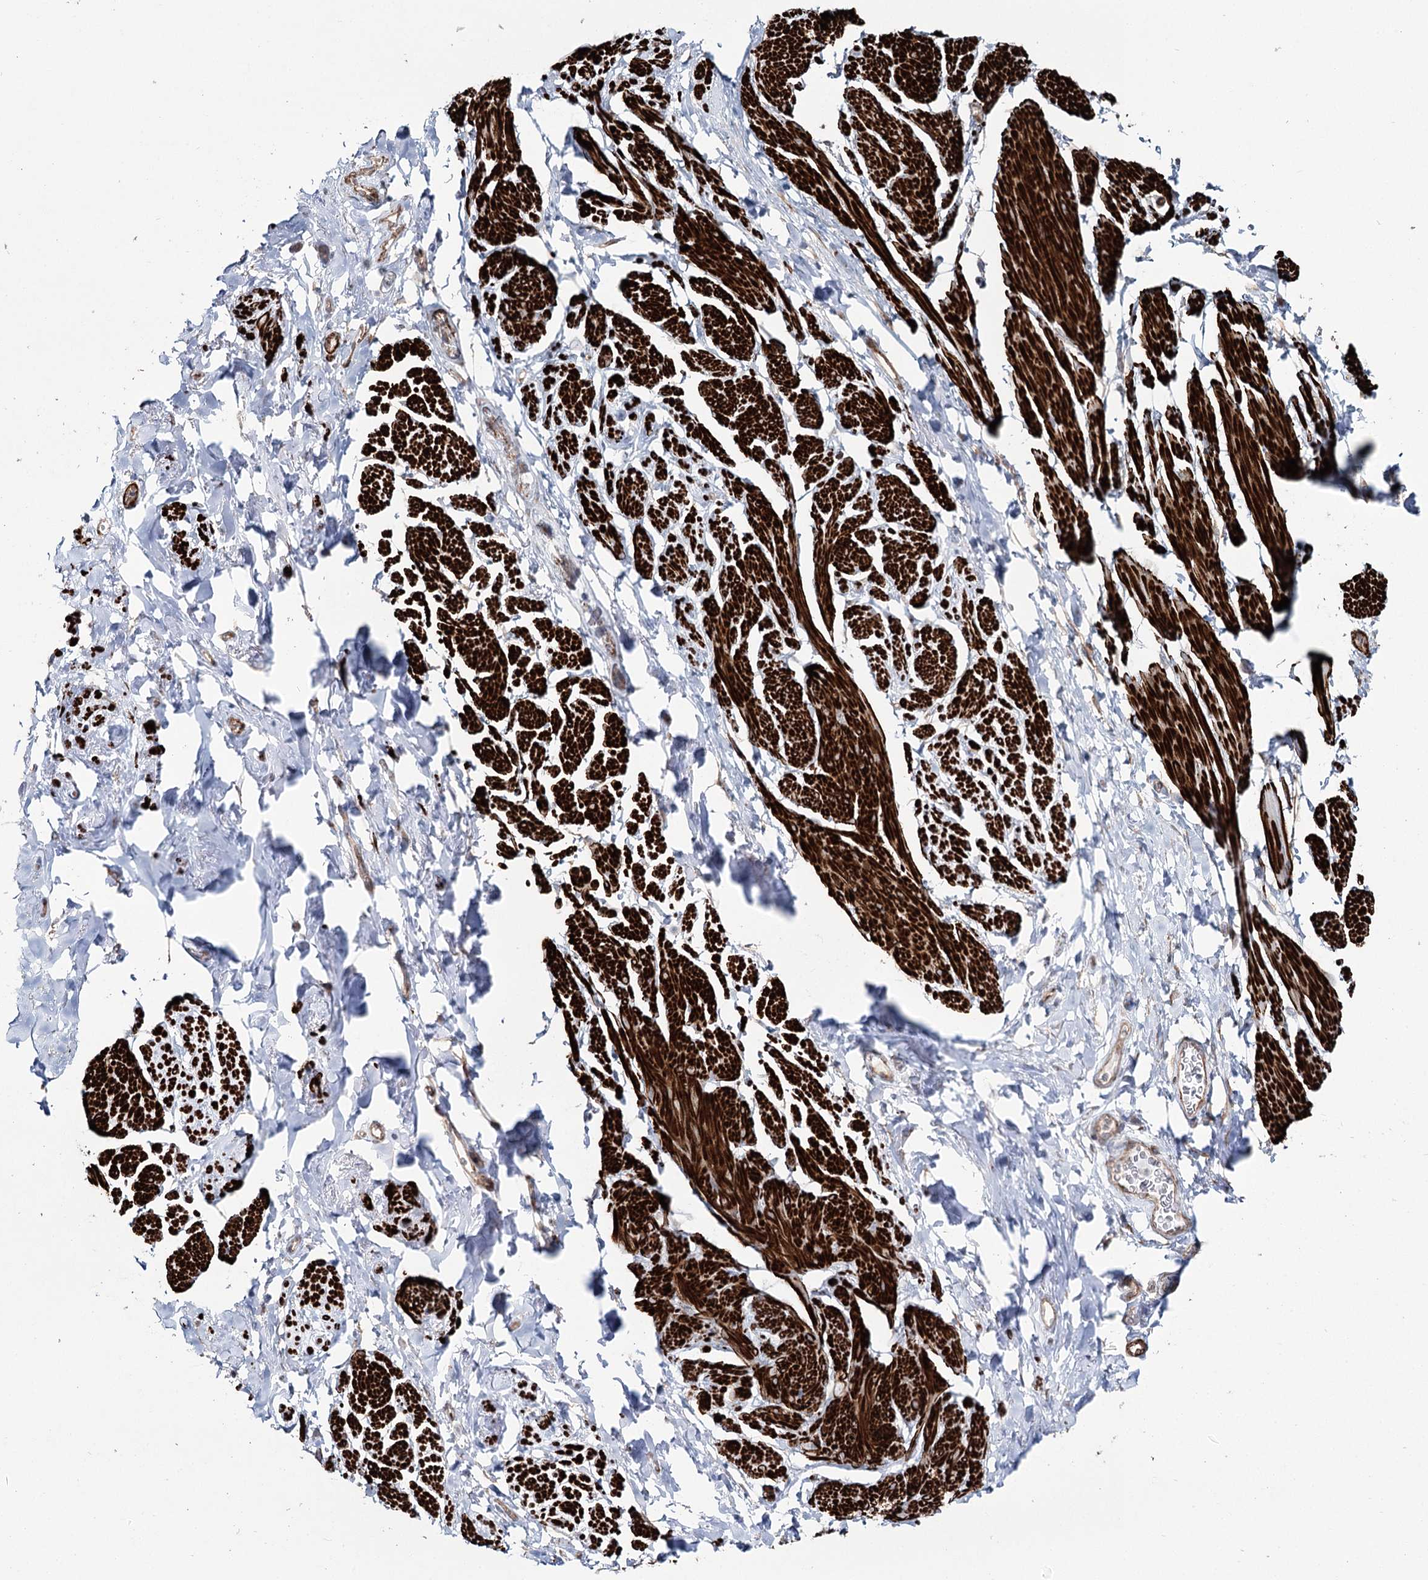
{"staining": {"intensity": "strong", "quantity": ">75%", "location": "cytoplasmic/membranous"}, "tissue": "smooth muscle", "cell_type": "Smooth muscle cells", "image_type": "normal", "snomed": [{"axis": "morphology", "description": "Normal tissue, NOS"}, {"axis": "topography", "description": "Smooth muscle"}, {"axis": "topography", "description": "Peripheral nerve tissue"}], "caption": "Unremarkable smooth muscle demonstrates strong cytoplasmic/membranous expression in about >75% of smooth muscle cells.", "gene": "SUMF1", "patient": {"sex": "male", "age": 69}}